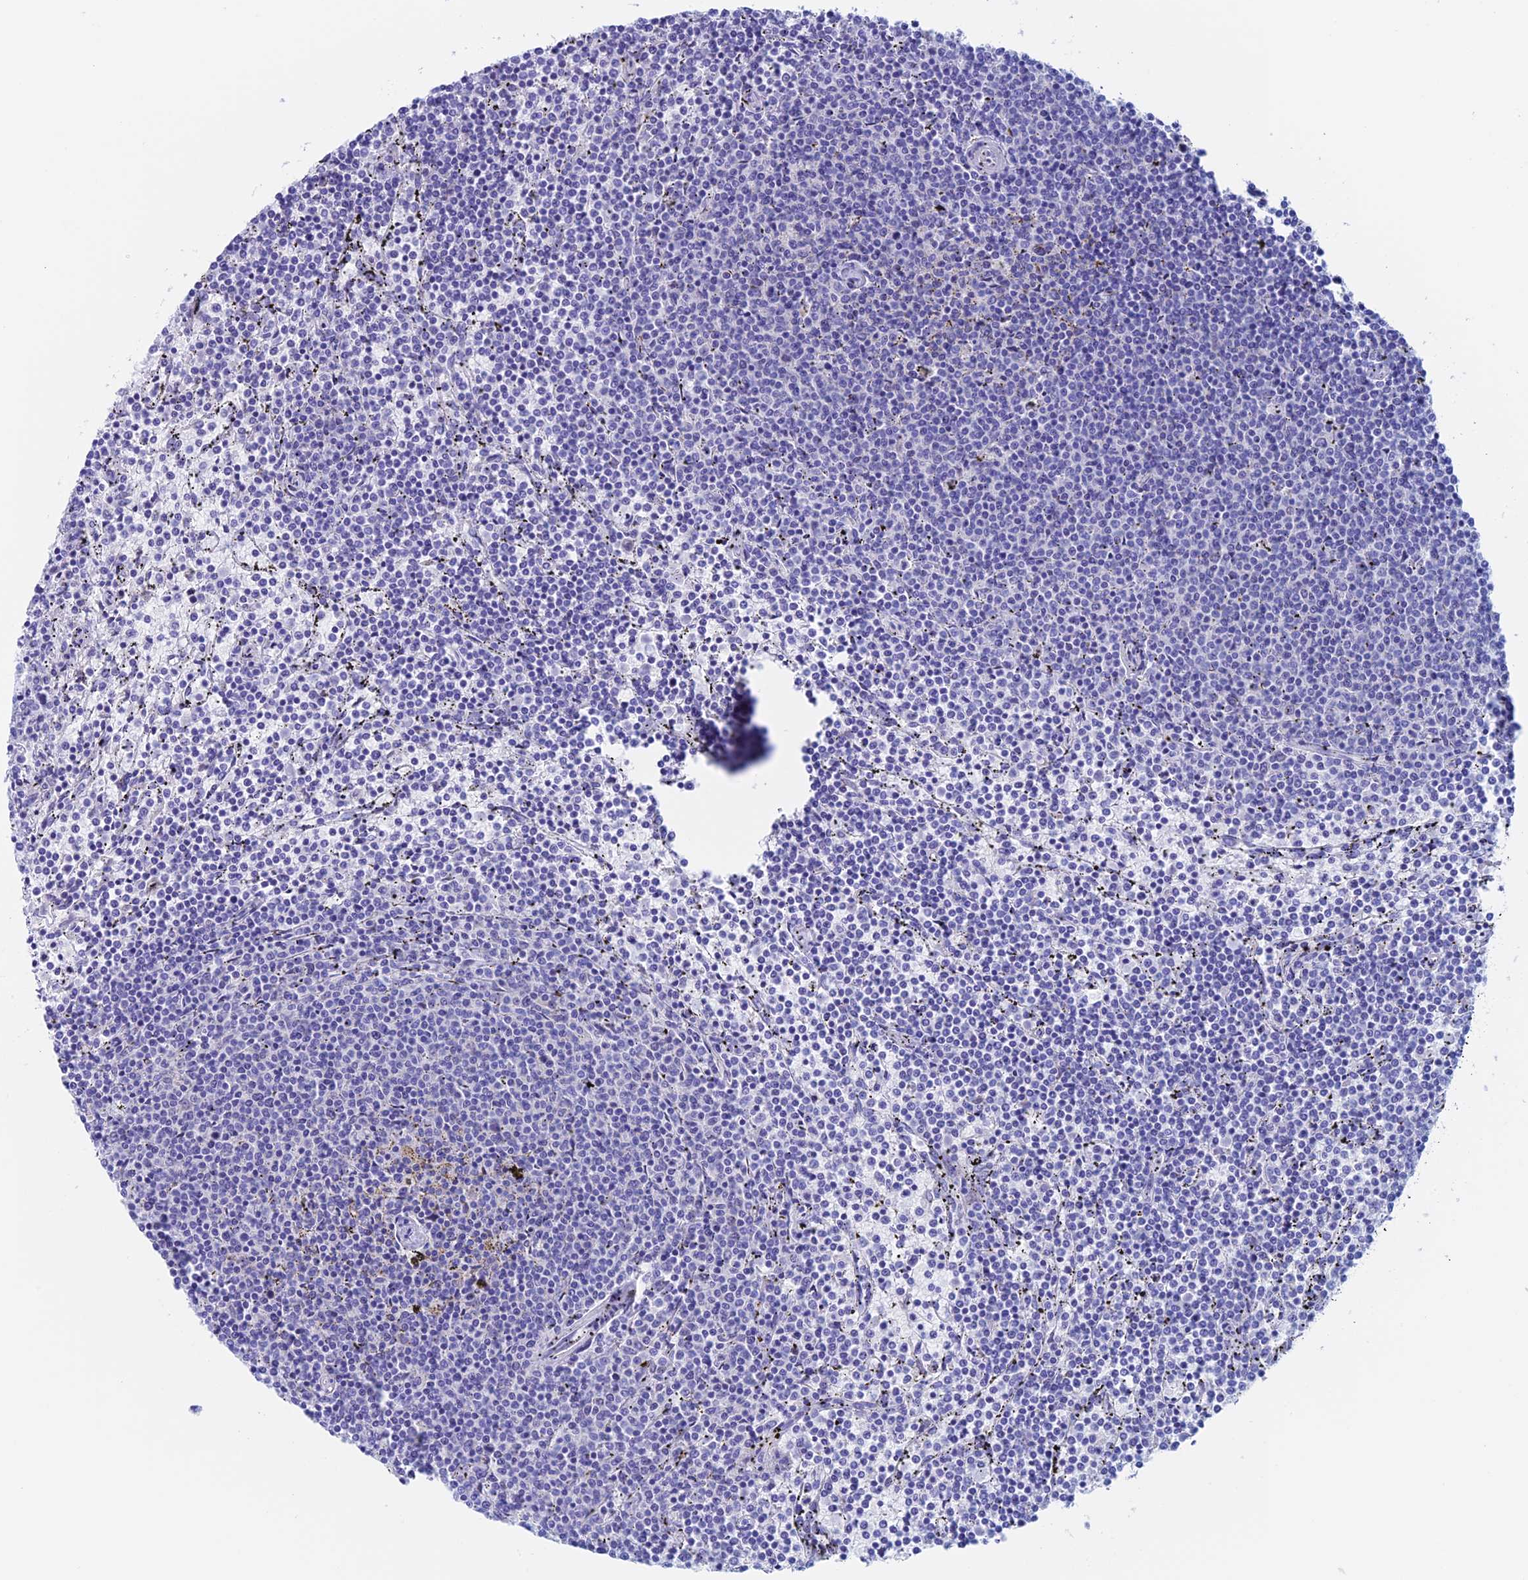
{"staining": {"intensity": "negative", "quantity": "none", "location": "none"}, "tissue": "lymphoma", "cell_type": "Tumor cells", "image_type": "cancer", "snomed": [{"axis": "morphology", "description": "Malignant lymphoma, non-Hodgkin's type, Low grade"}, {"axis": "topography", "description": "Spleen"}], "caption": "Immunohistochemistry (IHC) micrograph of human lymphoma stained for a protein (brown), which reveals no positivity in tumor cells.", "gene": "PSMC3IP", "patient": {"sex": "female", "age": 50}}